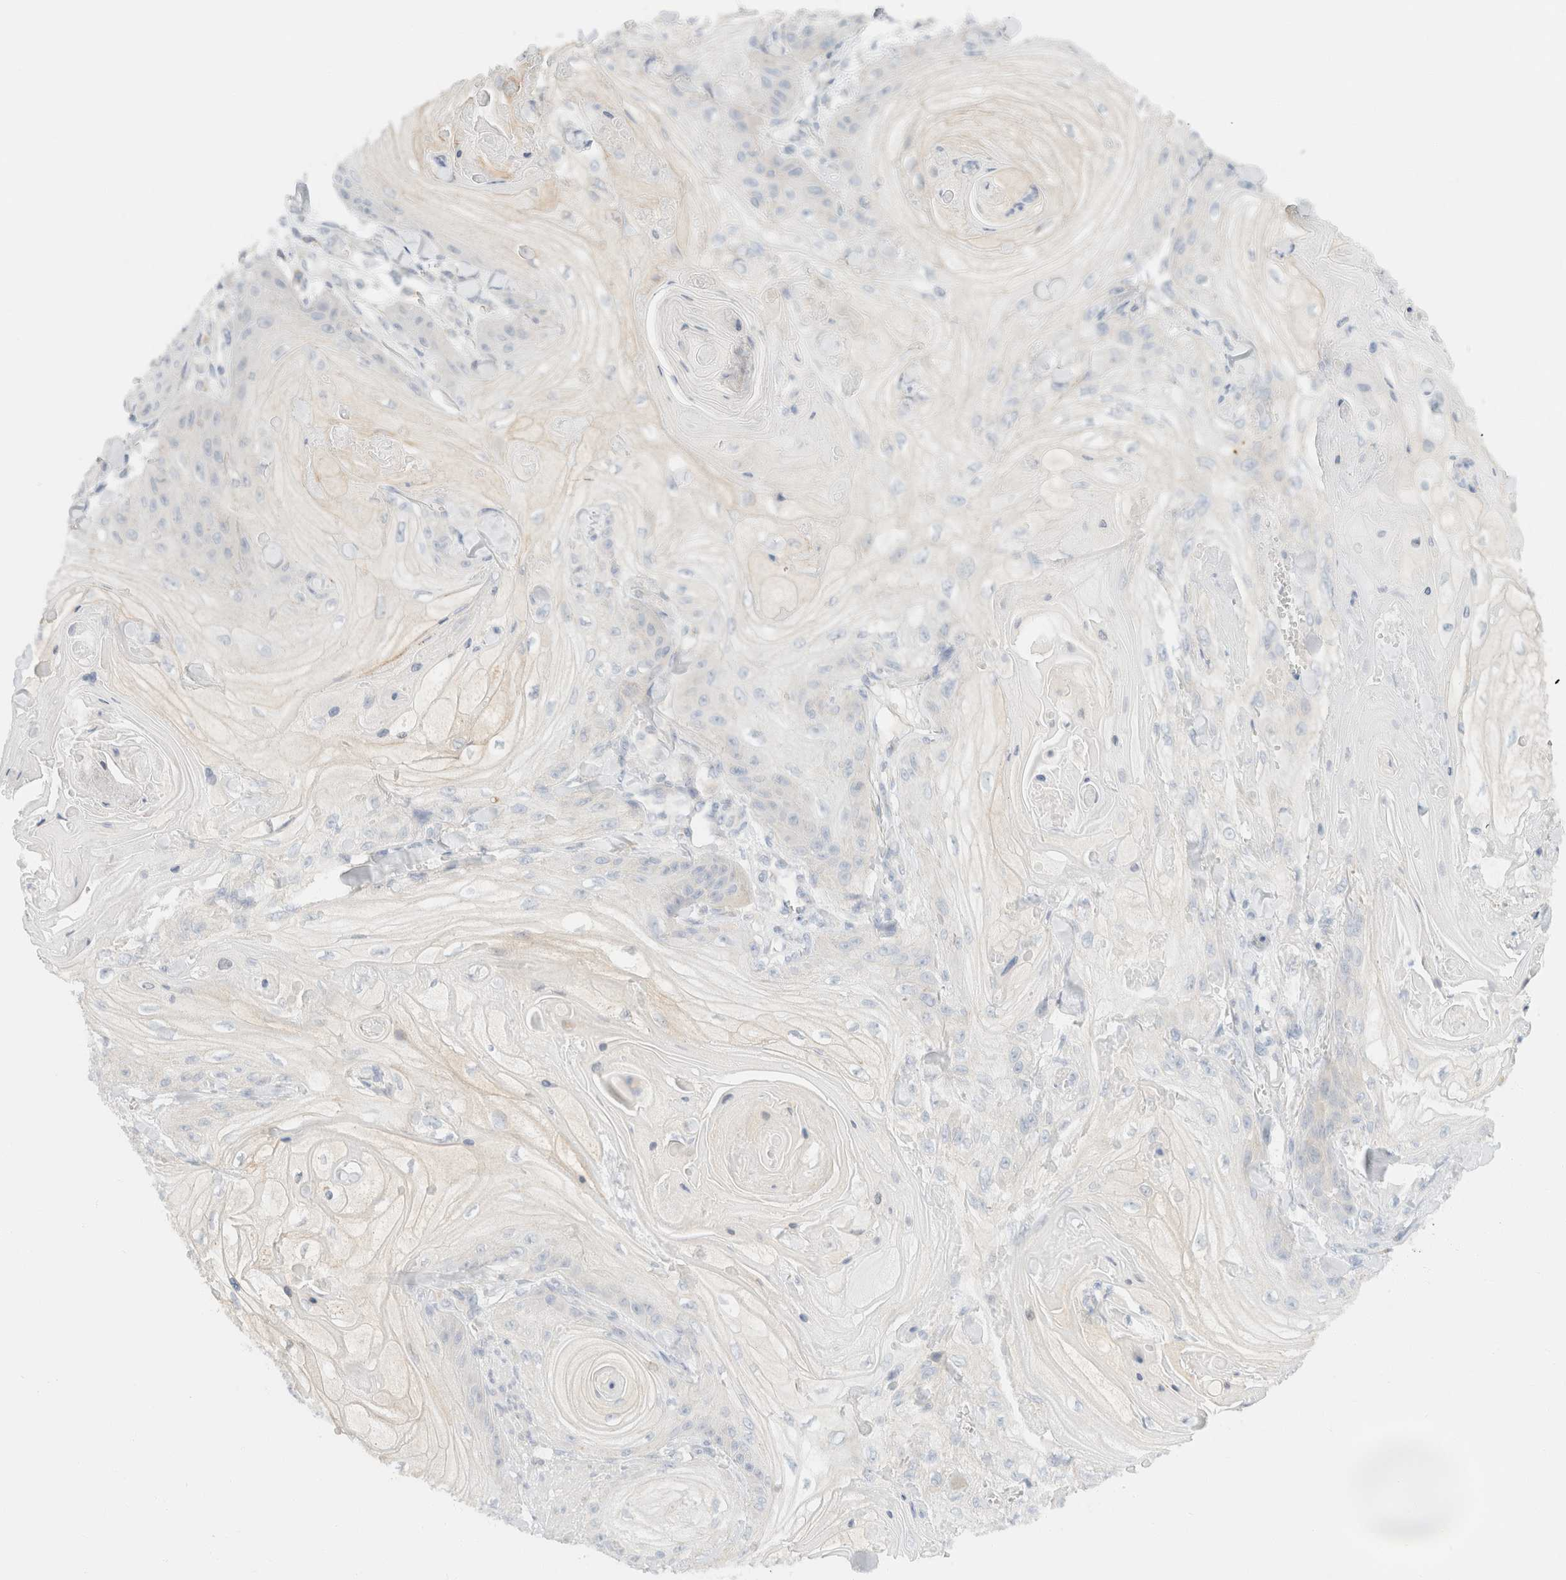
{"staining": {"intensity": "negative", "quantity": "none", "location": "none"}, "tissue": "skin cancer", "cell_type": "Tumor cells", "image_type": "cancer", "snomed": [{"axis": "morphology", "description": "Squamous cell carcinoma, NOS"}, {"axis": "topography", "description": "Skin"}], "caption": "Immunohistochemistry (IHC) photomicrograph of neoplastic tissue: skin cancer stained with DAB (3,3'-diaminobenzidine) displays no significant protein positivity in tumor cells.", "gene": "SH3GLB2", "patient": {"sex": "male", "age": 74}}